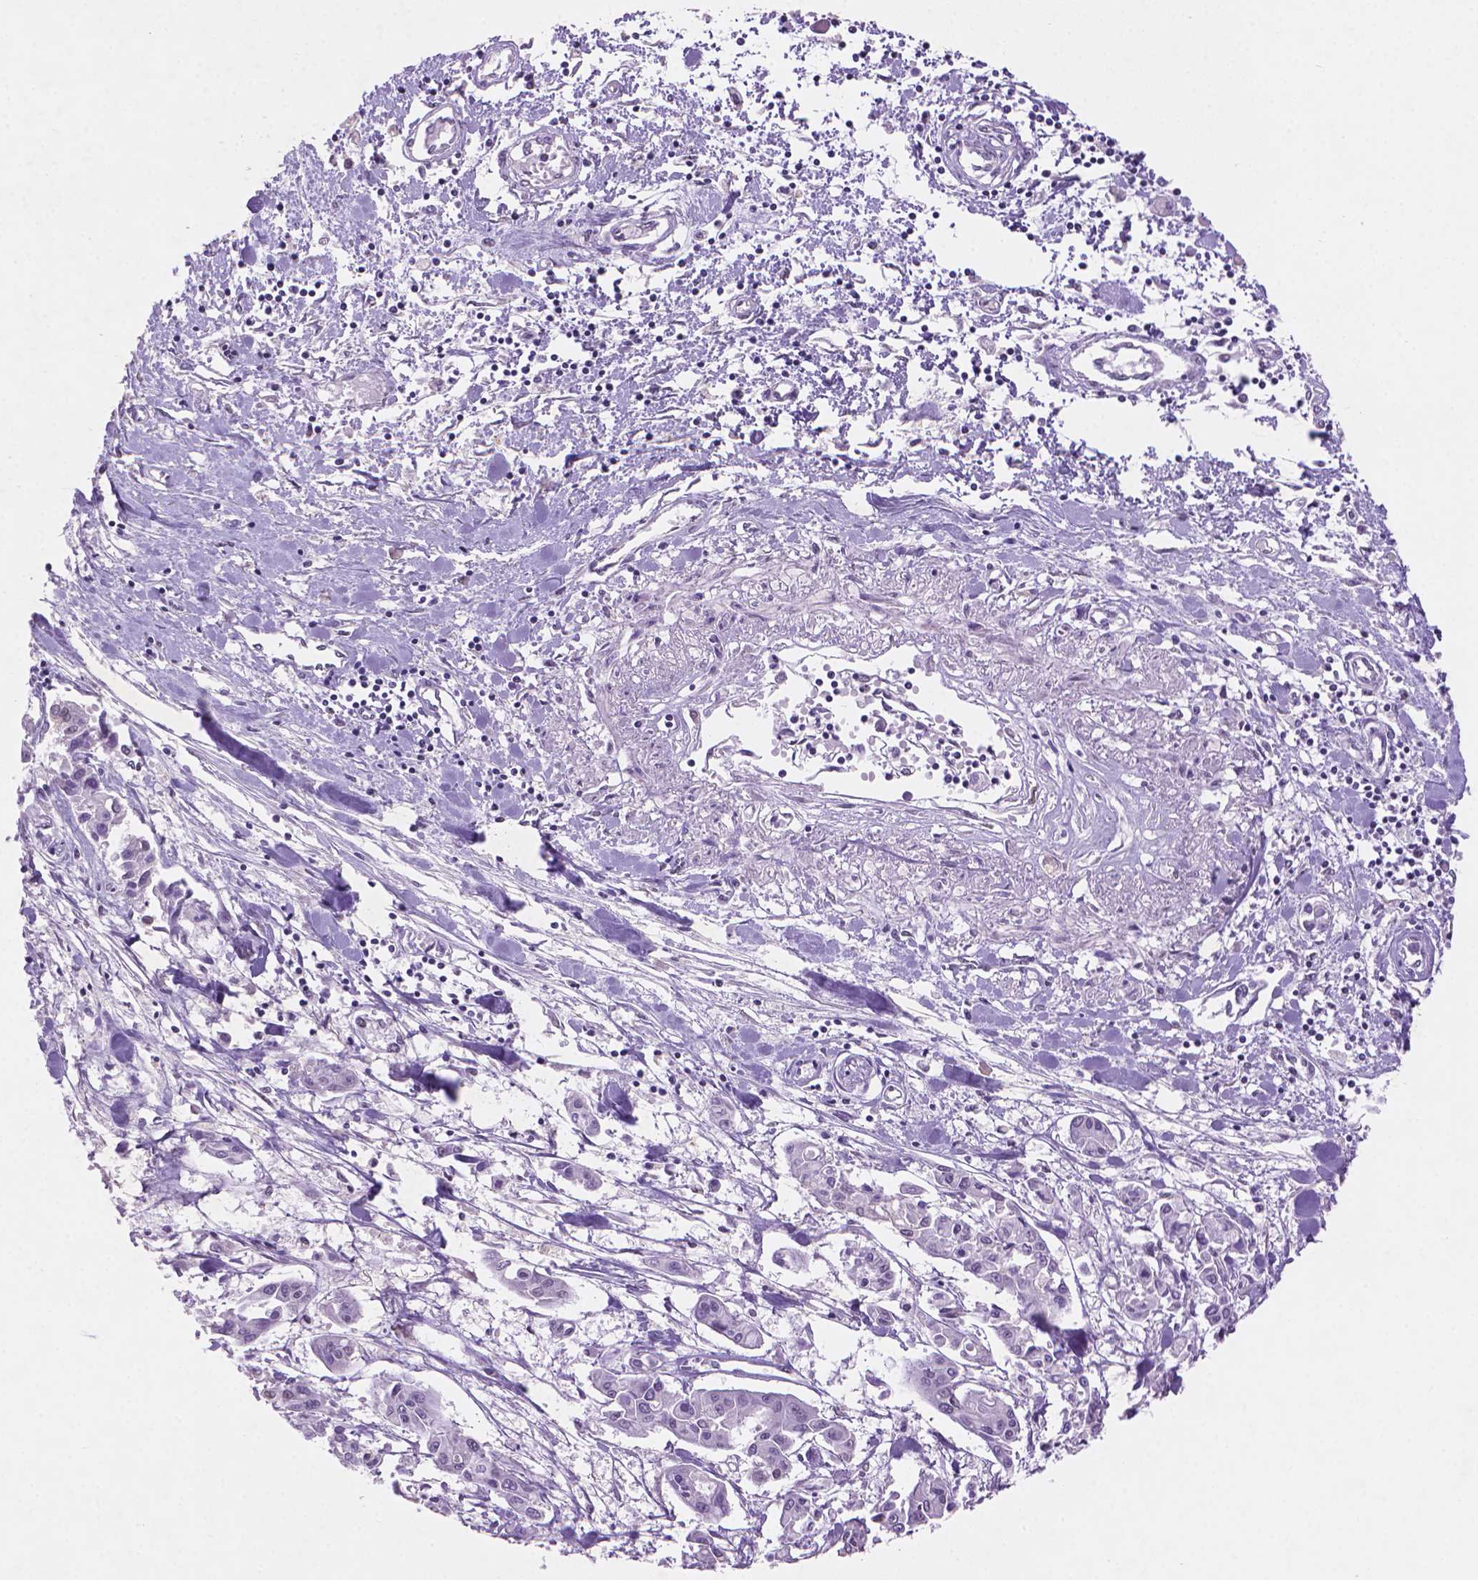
{"staining": {"intensity": "negative", "quantity": "none", "location": "none"}, "tissue": "pancreatic cancer", "cell_type": "Tumor cells", "image_type": "cancer", "snomed": [{"axis": "morphology", "description": "Adenocarcinoma, NOS"}, {"axis": "topography", "description": "Pancreas"}], "caption": "Immunohistochemistry (IHC) micrograph of neoplastic tissue: adenocarcinoma (pancreatic) stained with DAB demonstrates no significant protein positivity in tumor cells.", "gene": "RPA4", "patient": {"sex": "male", "age": 61}}